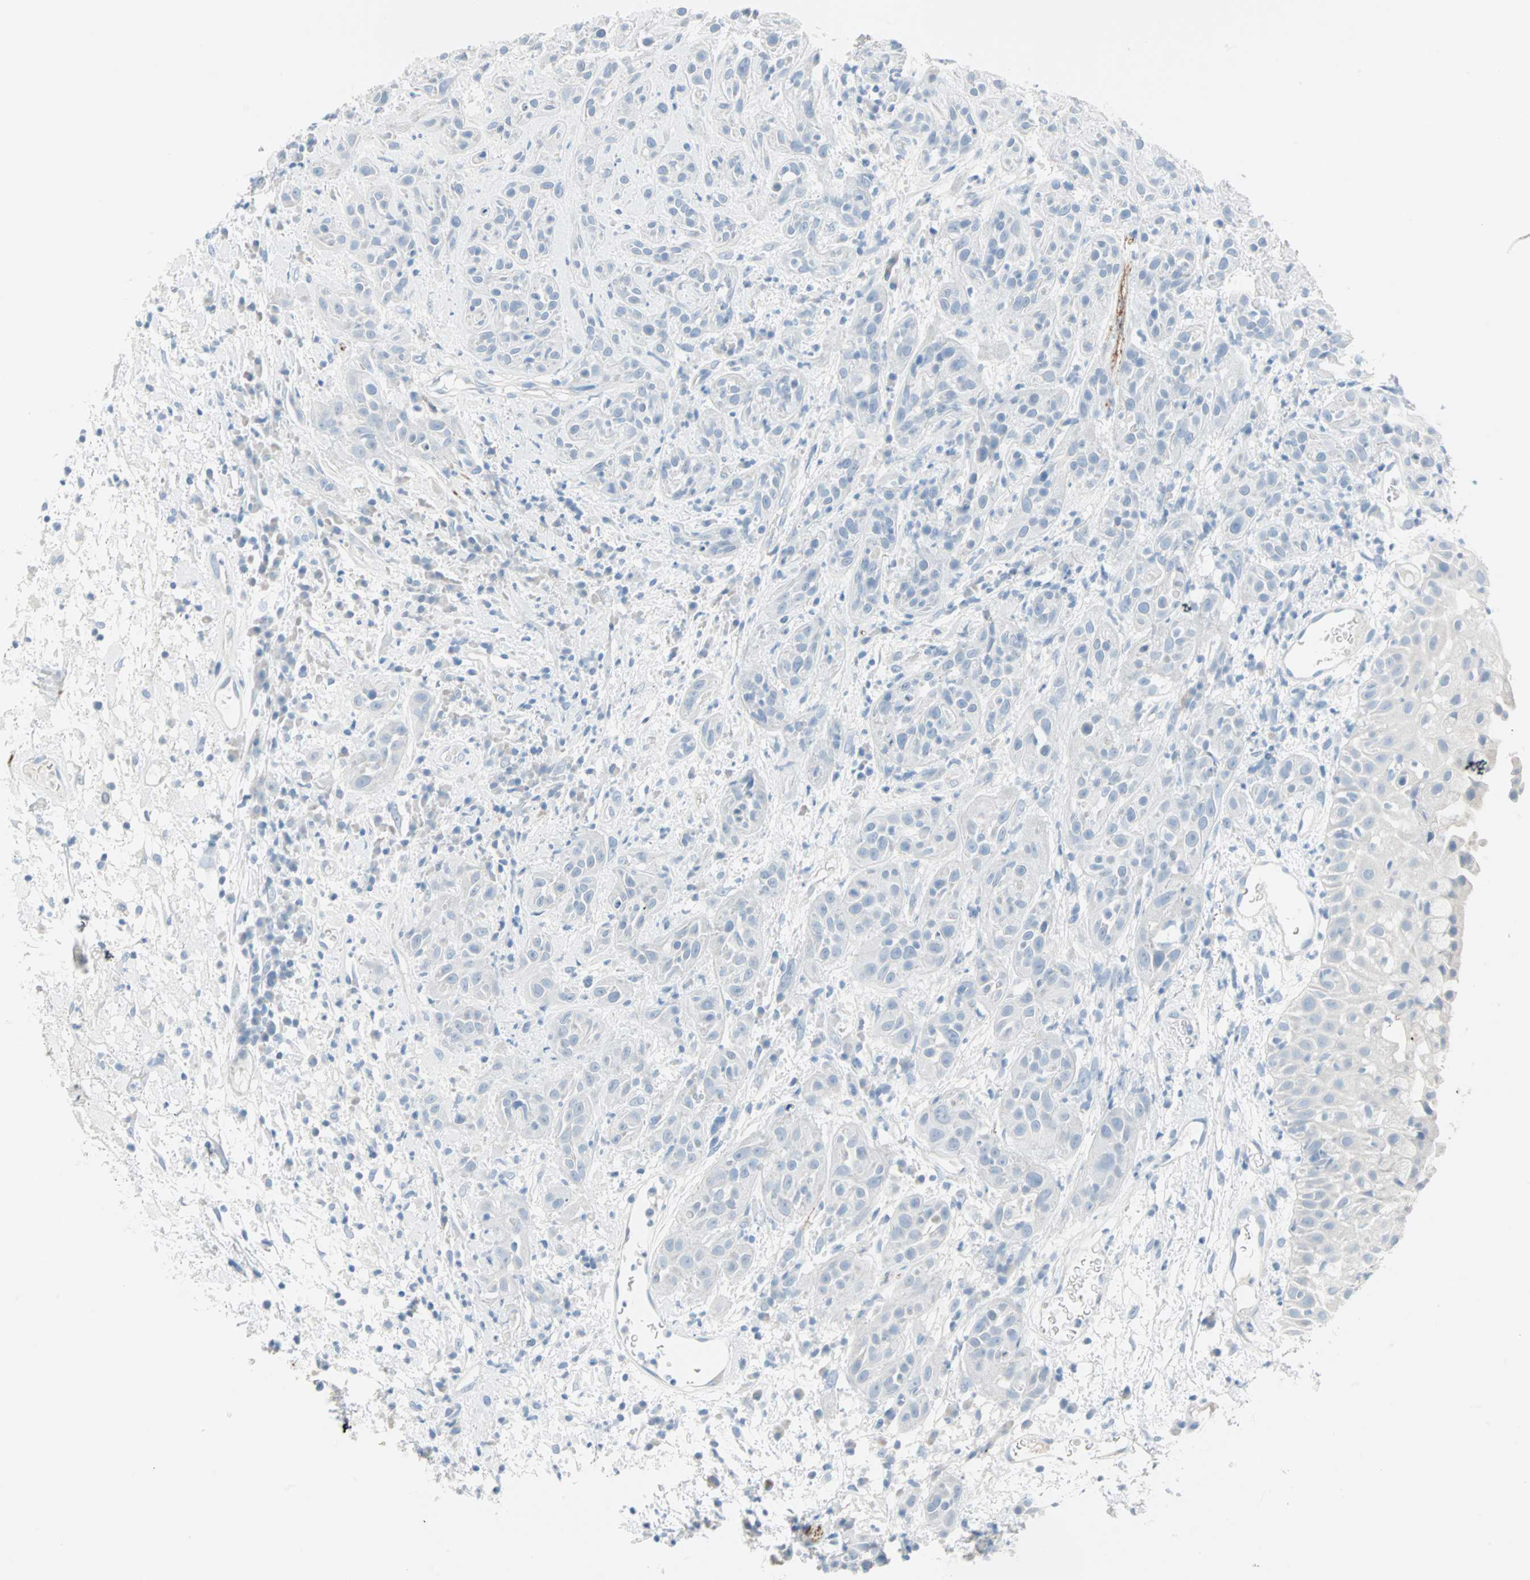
{"staining": {"intensity": "negative", "quantity": "none", "location": "none"}, "tissue": "head and neck cancer", "cell_type": "Tumor cells", "image_type": "cancer", "snomed": [{"axis": "morphology", "description": "Squamous cell carcinoma, NOS"}, {"axis": "topography", "description": "Head-Neck"}], "caption": "A micrograph of human head and neck cancer is negative for staining in tumor cells. The staining was performed using DAB to visualize the protein expression in brown, while the nuclei were stained in blue with hematoxylin (Magnification: 20x).", "gene": "STX1A", "patient": {"sex": "male", "age": 62}}